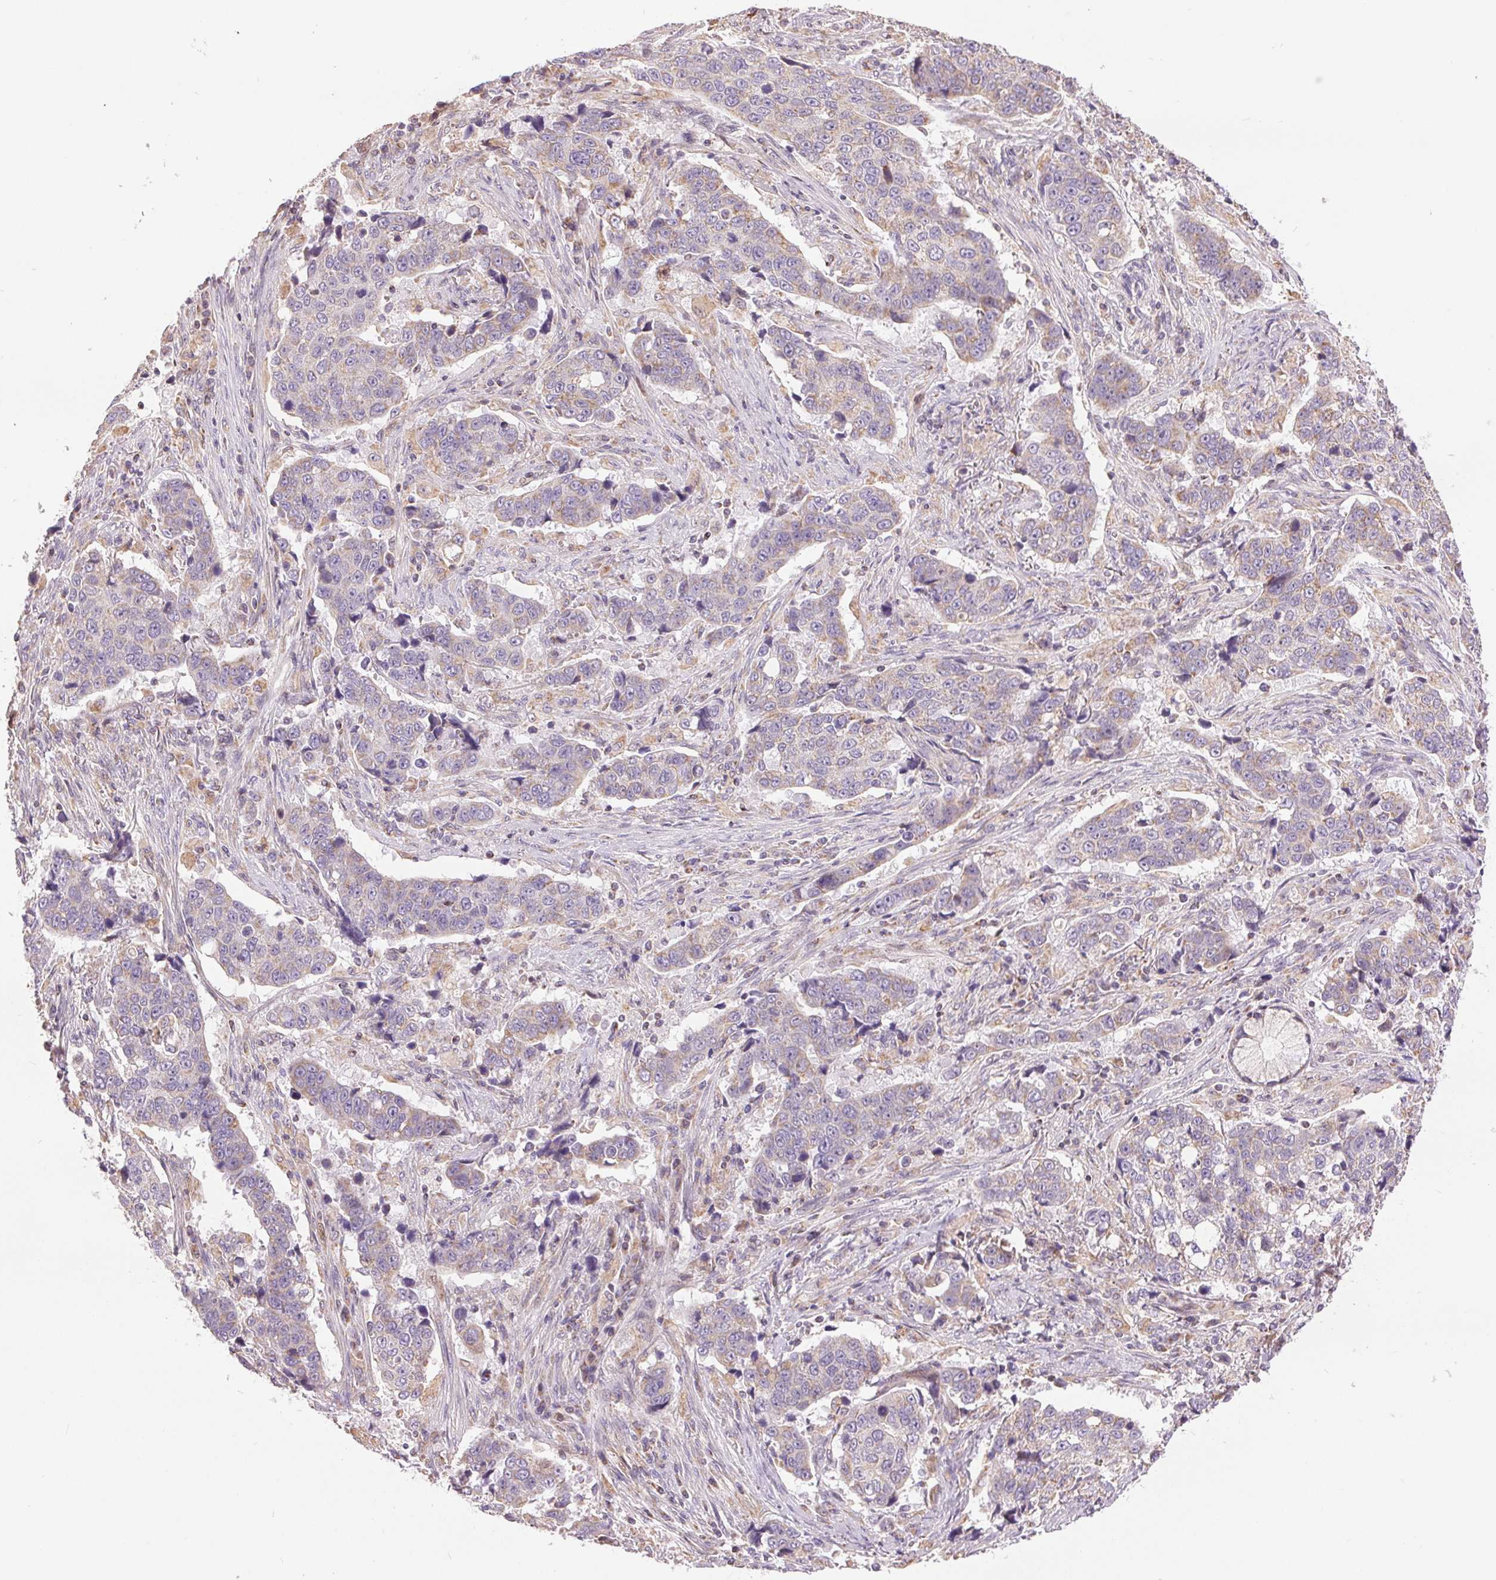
{"staining": {"intensity": "negative", "quantity": "none", "location": "none"}, "tissue": "lung cancer", "cell_type": "Tumor cells", "image_type": "cancer", "snomed": [{"axis": "morphology", "description": "Squamous cell carcinoma, NOS"}, {"axis": "topography", "description": "Lymph node"}, {"axis": "topography", "description": "Lung"}], "caption": "Tumor cells are negative for protein expression in human lung cancer.", "gene": "DGUOK", "patient": {"sex": "male", "age": 61}}